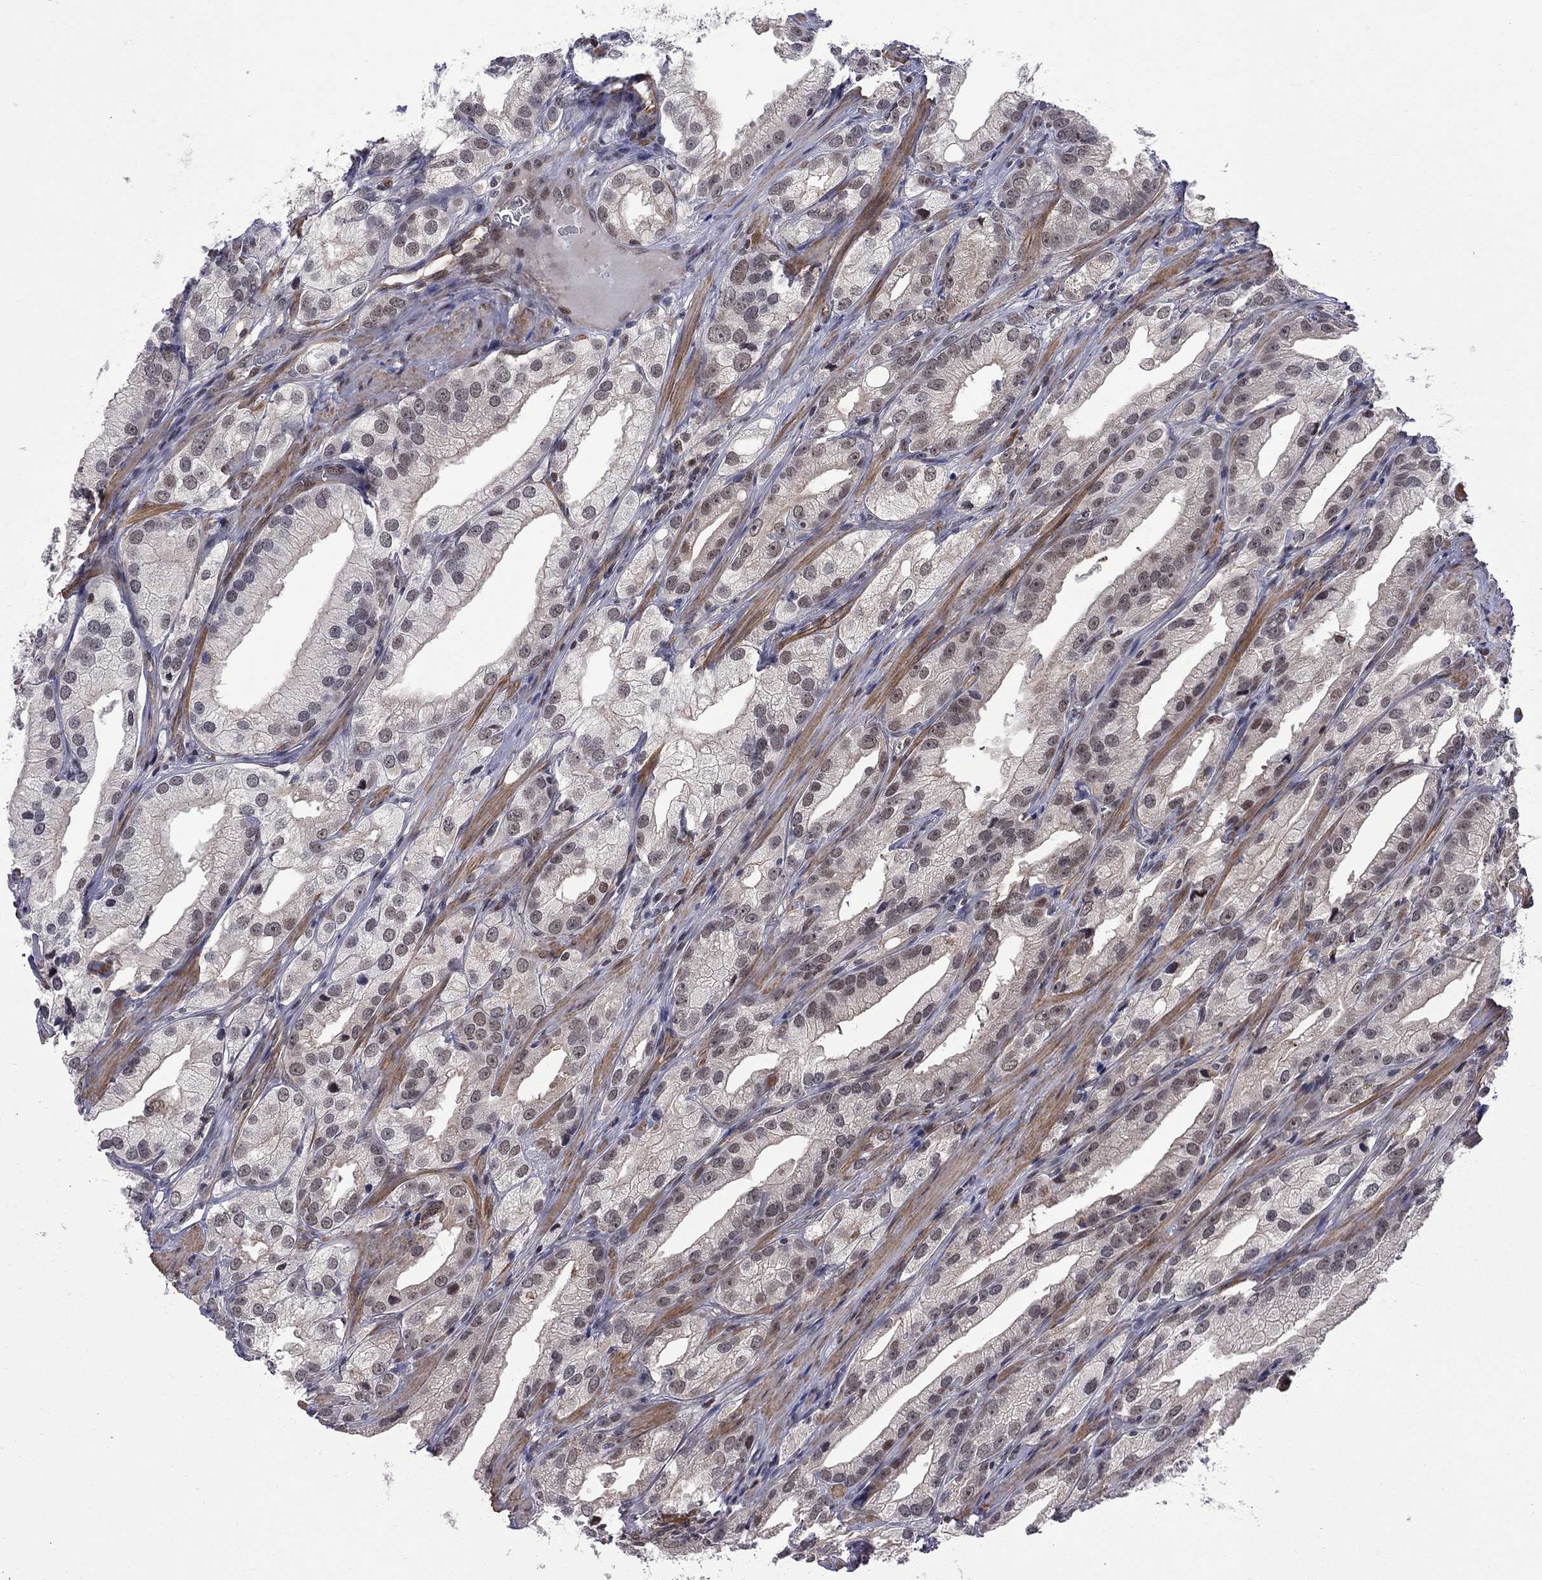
{"staining": {"intensity": "negative", "quantity": "none", "location": "none"}, "tissue": "prostate cancer", "cell_type": "Tumor cells", "image_type": "cancer", "snomed": [{"axis": "morphology", "description": "Adenocarcinoma, High grade"}, {"axis": "topography", "description": "Prostate and seminal vesicle, NOS"}], "caption": "Immunohistochemical staining of high-grade adenocarcinoma (prostate) displays no significant expression in tumor cells.", "gene": "BRF1", "patient": {"sex": "male", "age": 62}}